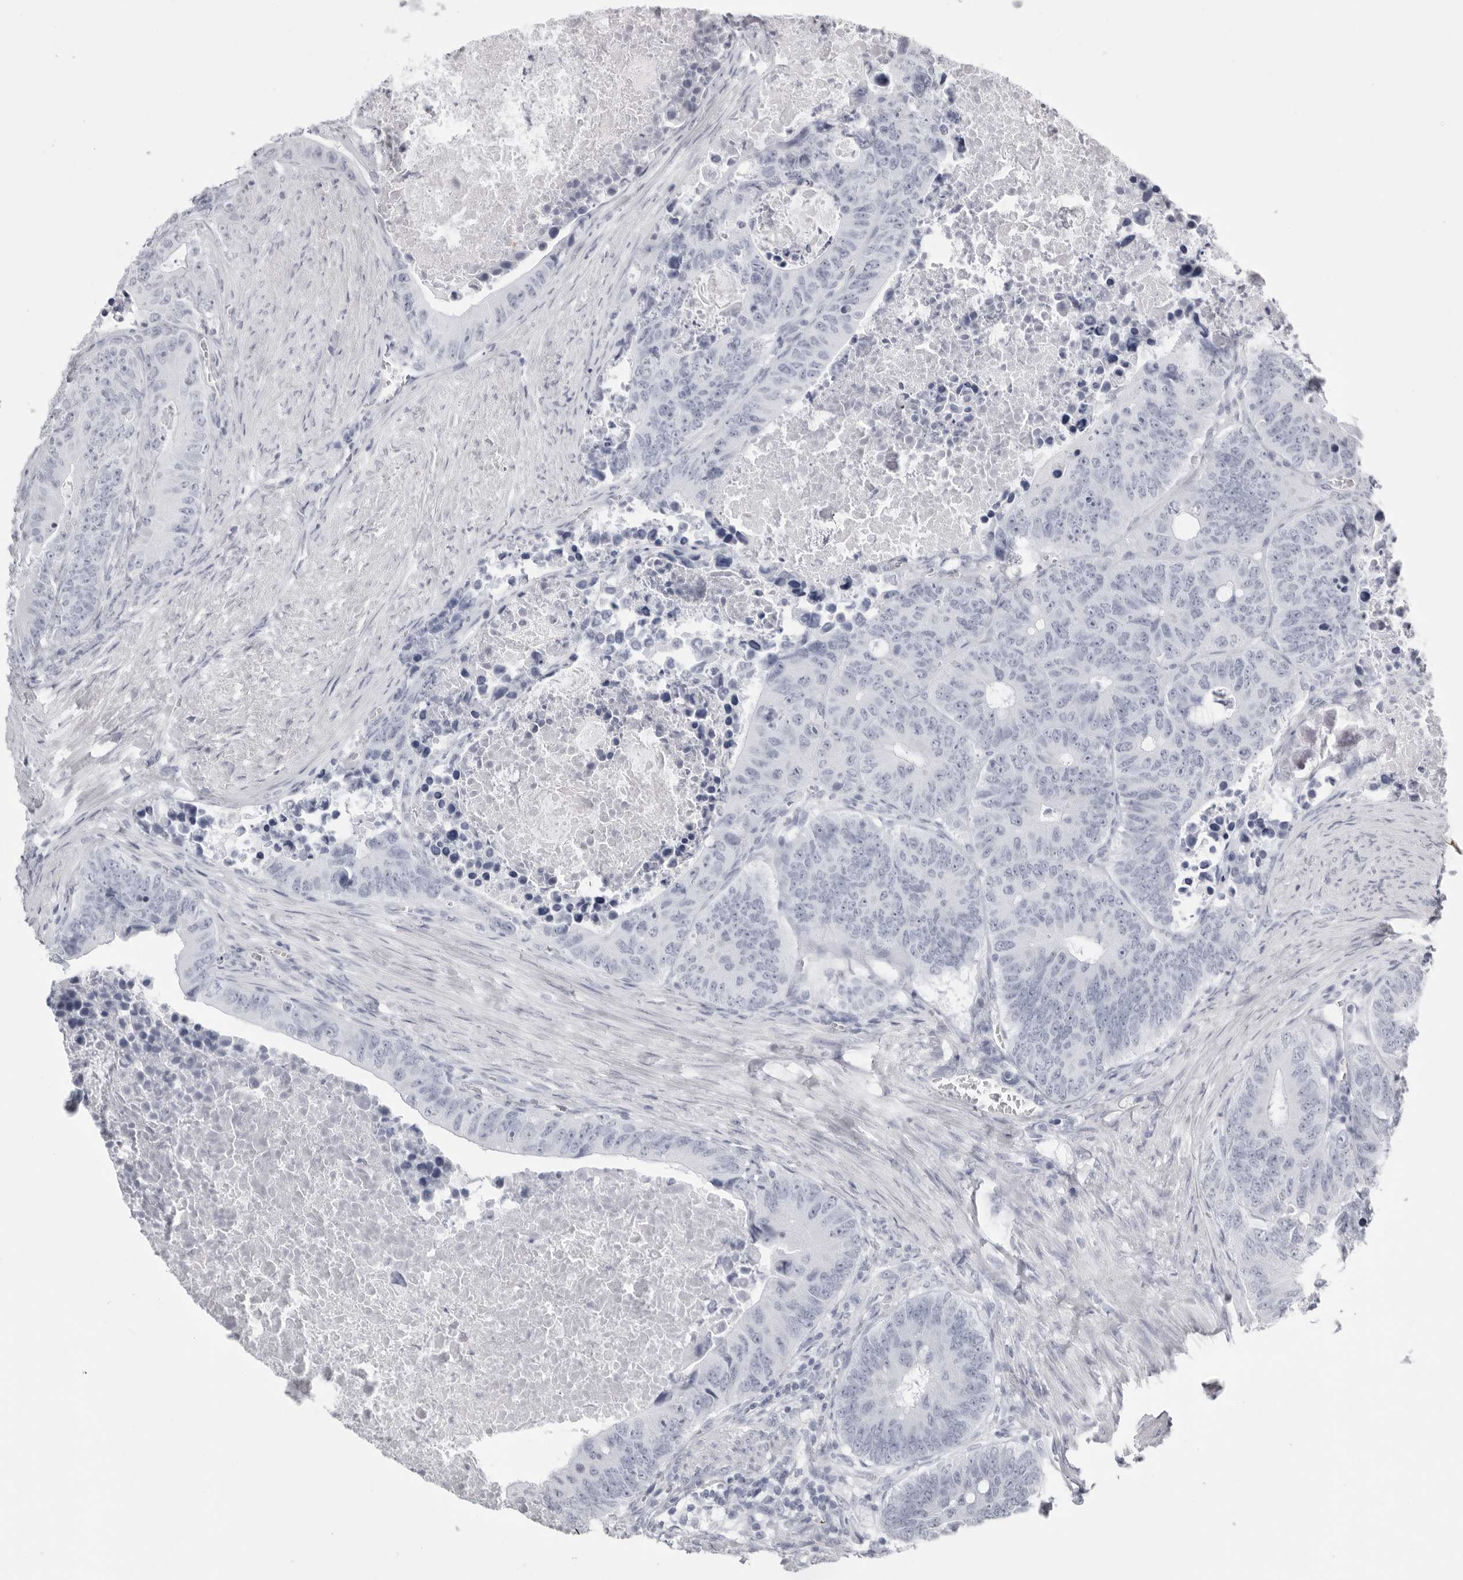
{"staining": {"intensity": "negative", "quantity": "none", "location": "none"}, "tissue": "colorectal cancer", "cell_type": "Tumor cells", "image_type": "cancer", "snomed": [{"axis": "morphology", "description": "Adenocarcinoma, NOS"}, {"axis": "topography", "description": "Colon"}], "caption": "The histopathology image displays no significant staining in tumor cells of colorectal cancer (adenocarcinoma). (DAB immunohistochemistry (IHC), high magnification).", "gene": "KLK9", "patient": {"sex": "male", "age": 87}}